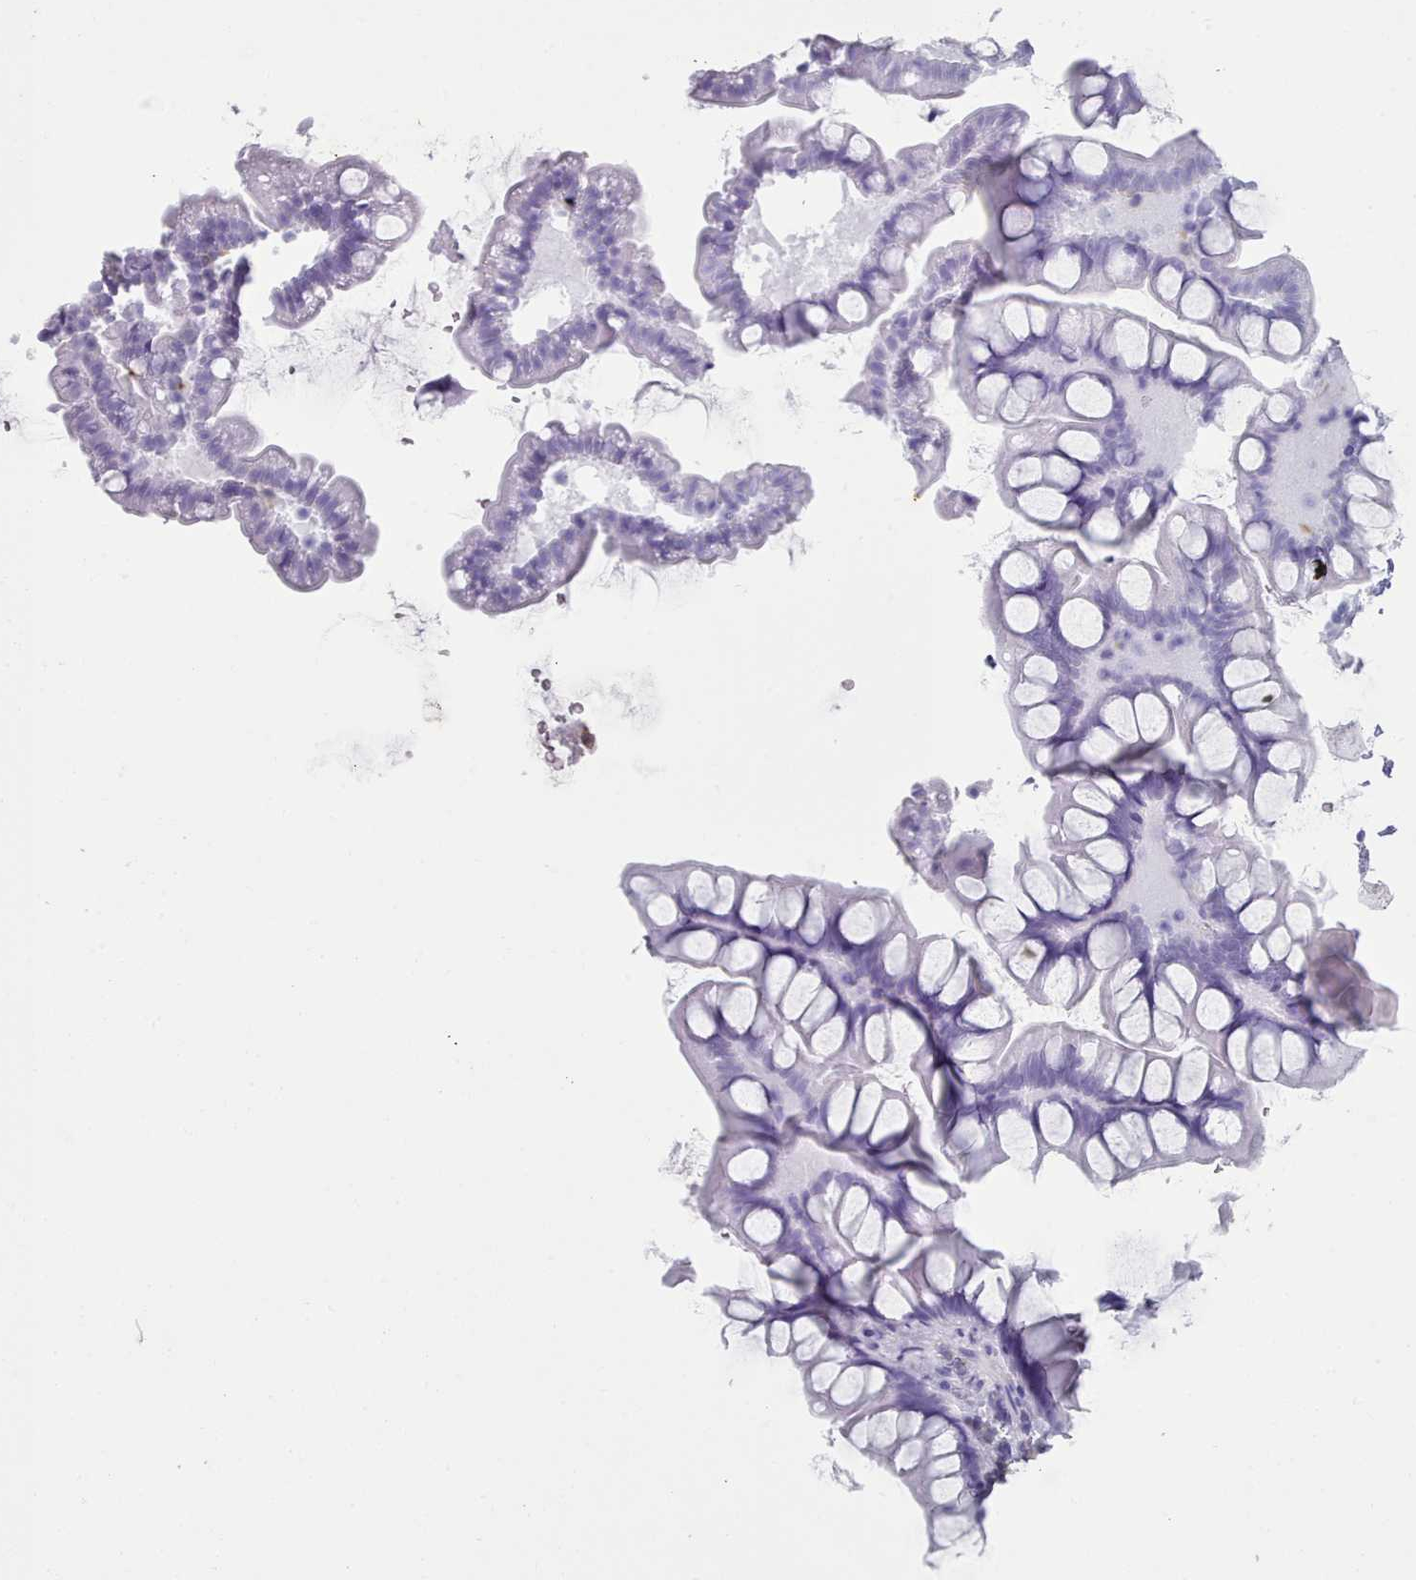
{"staining": {"intensity": "negative", "quantity": "none", "location": "none"}, "tissue": "small intestine", "cell_type": "Glandular cells", "image_type": "normal", "snomed": [{"axis": "morphology", "description": "Normal tissue, NOS"}, {"axis": "topography", "description": "Small intestine"}], "caption": "Small intestine stained for a protein using immunohistochemistry (IHC) reveals no staining glandular cells.", "gene": "AIF1", "patient": {"sex": "male", "age": 70}}